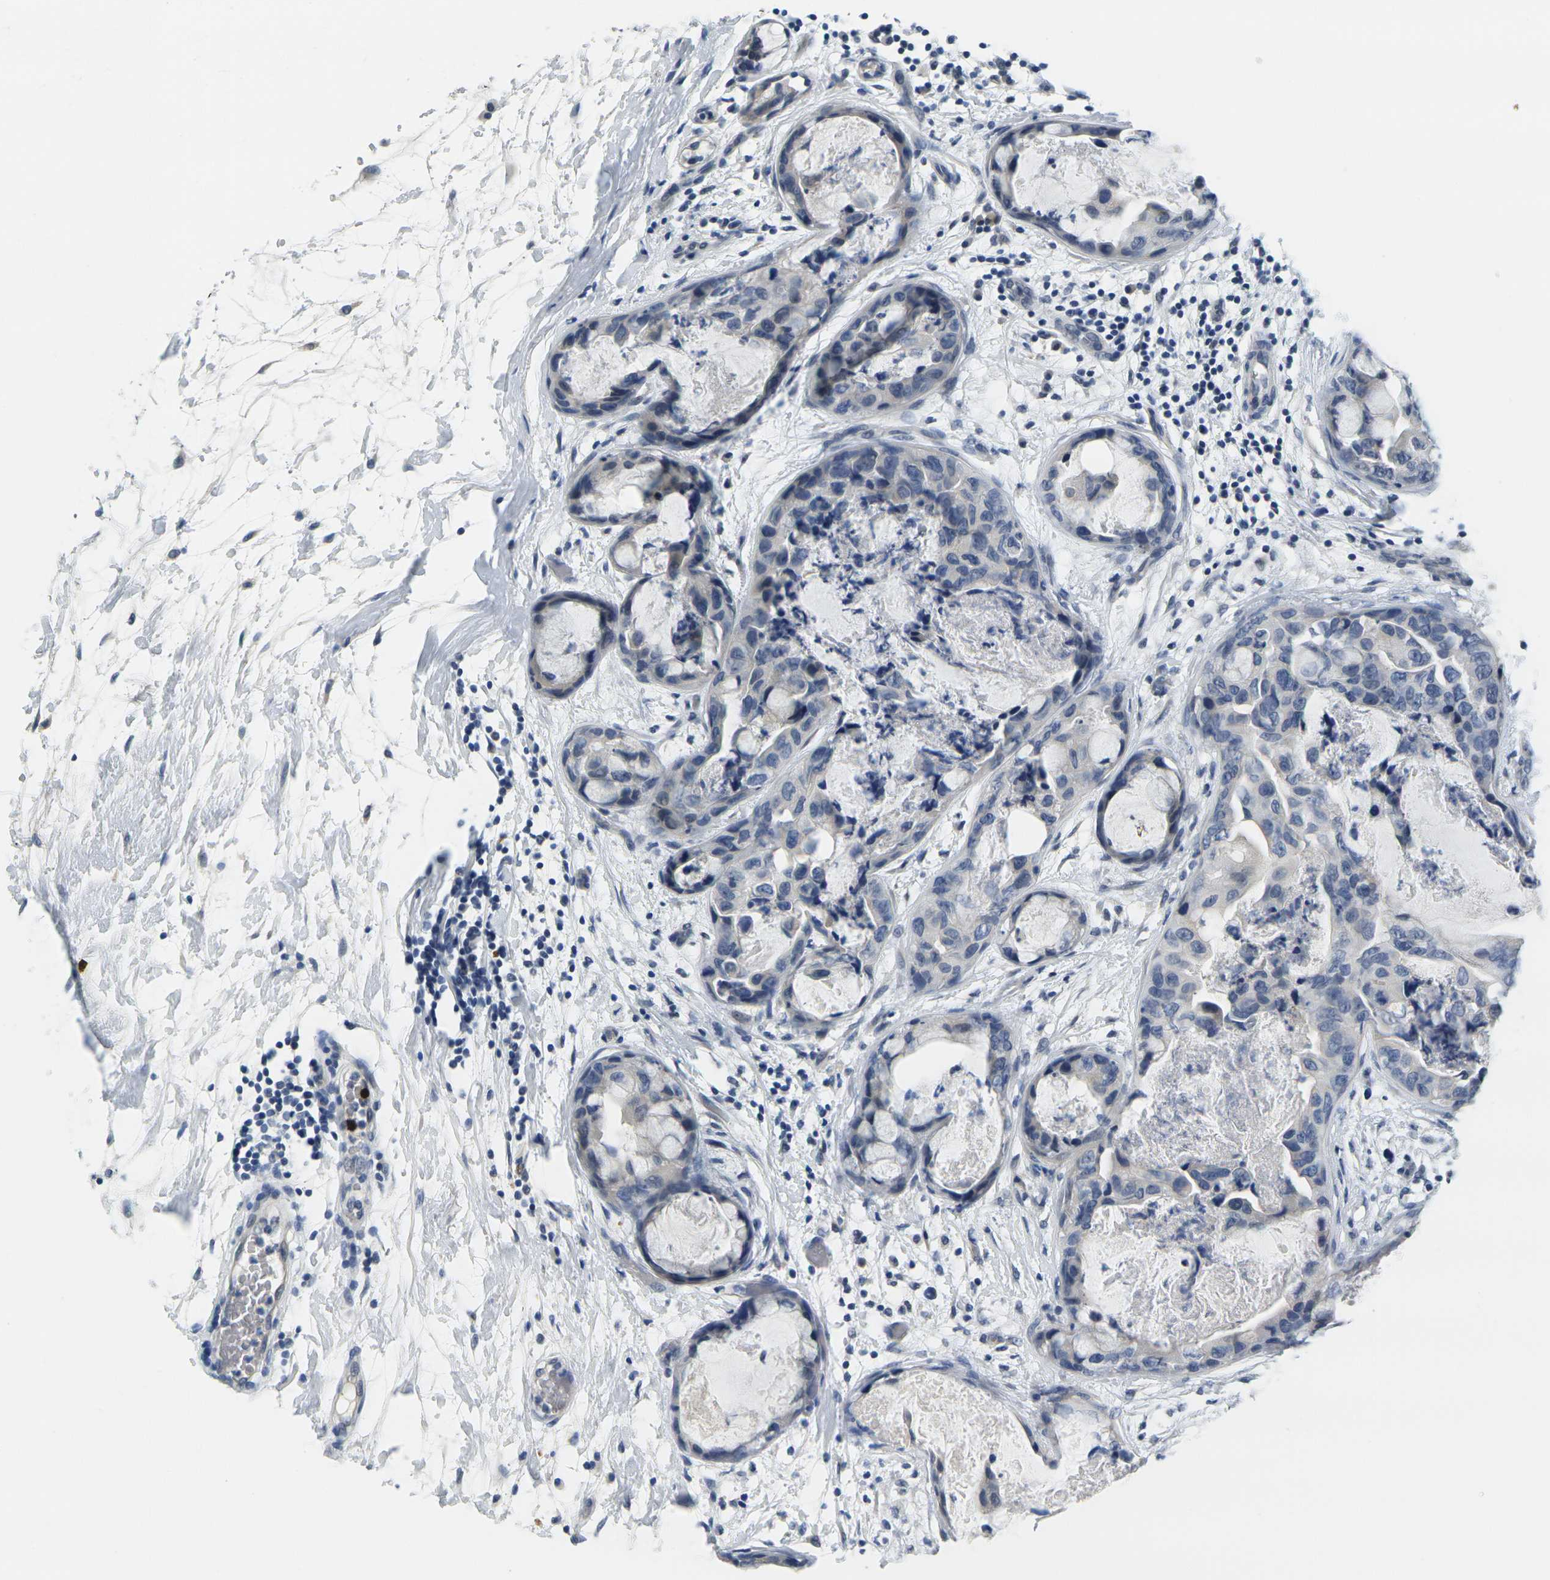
{"staining": {"intensity": "weak", "quantity": "<25%", "location": "cytoplasmic/membranous"}, "tissue": "breast cancer", "cell_type": "Tumor cells", "image_type": "cancer", "snomed": [{"axis": "morphology", "description": "Duct carcinoma"}, {"axis": "topography", "description": "Breast"}], "caption": "There is no significant expression in tumor cells of breast cancer.", "gene": "GPR15", "patient": {"sex": "female", "age": 40}}